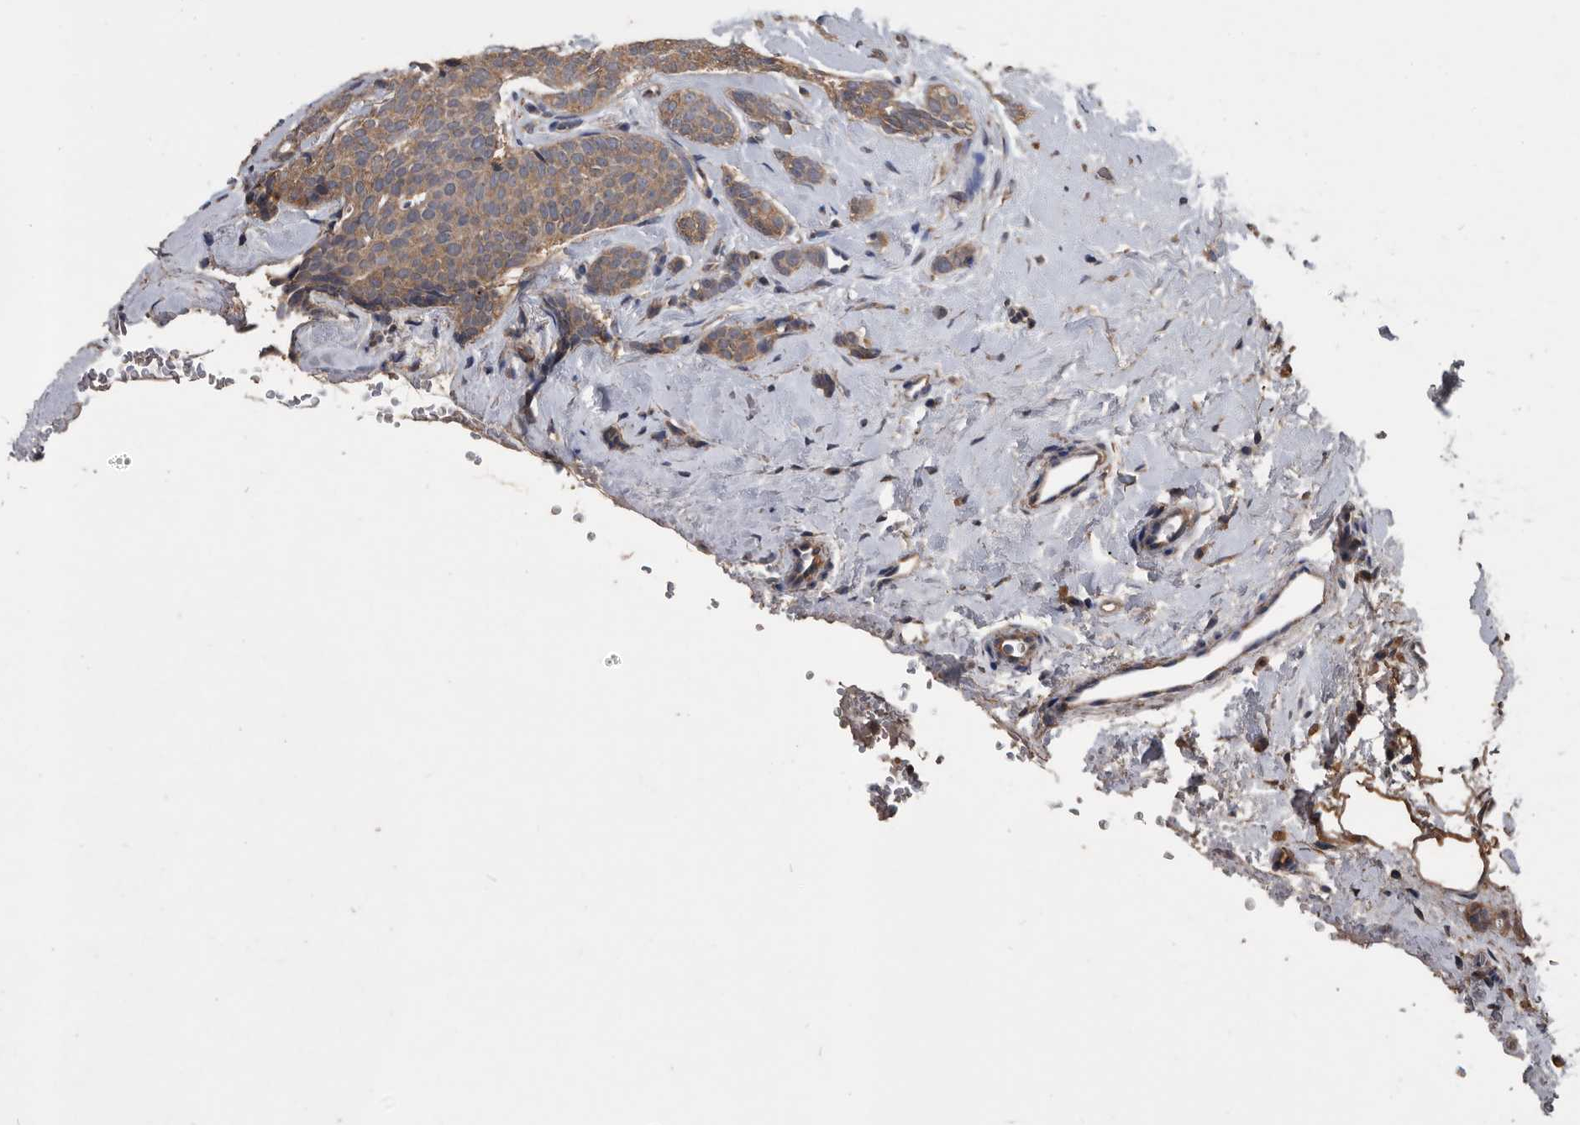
{"staining": {"intensity": "weak", "quantity": ">75%", "location": "cytoplasmic/membranous"}, "tissue": "breast cancer", "cell_type": "Tumor cells", "image_type": "cancer", "snomed": [{"axis": "morphology", "description": "Lobular carcinoma"}, {"axis": "topography", "description": "Skin"}, {"axis": "topography", "description": "Breast"}], "caption": "Immunohistochemistry histopathology image of neoplastic tissue: human breast lobular carcinoma stained using immunohistochemistry shows low levels of weak protein expression localized specifically in the cytoplasmic/membranous of tumor cells, appearing as a cytoplasmic/membranous brown color.", "gene": "NRBP1", "patient": {"sex": "female", "age": 46}}